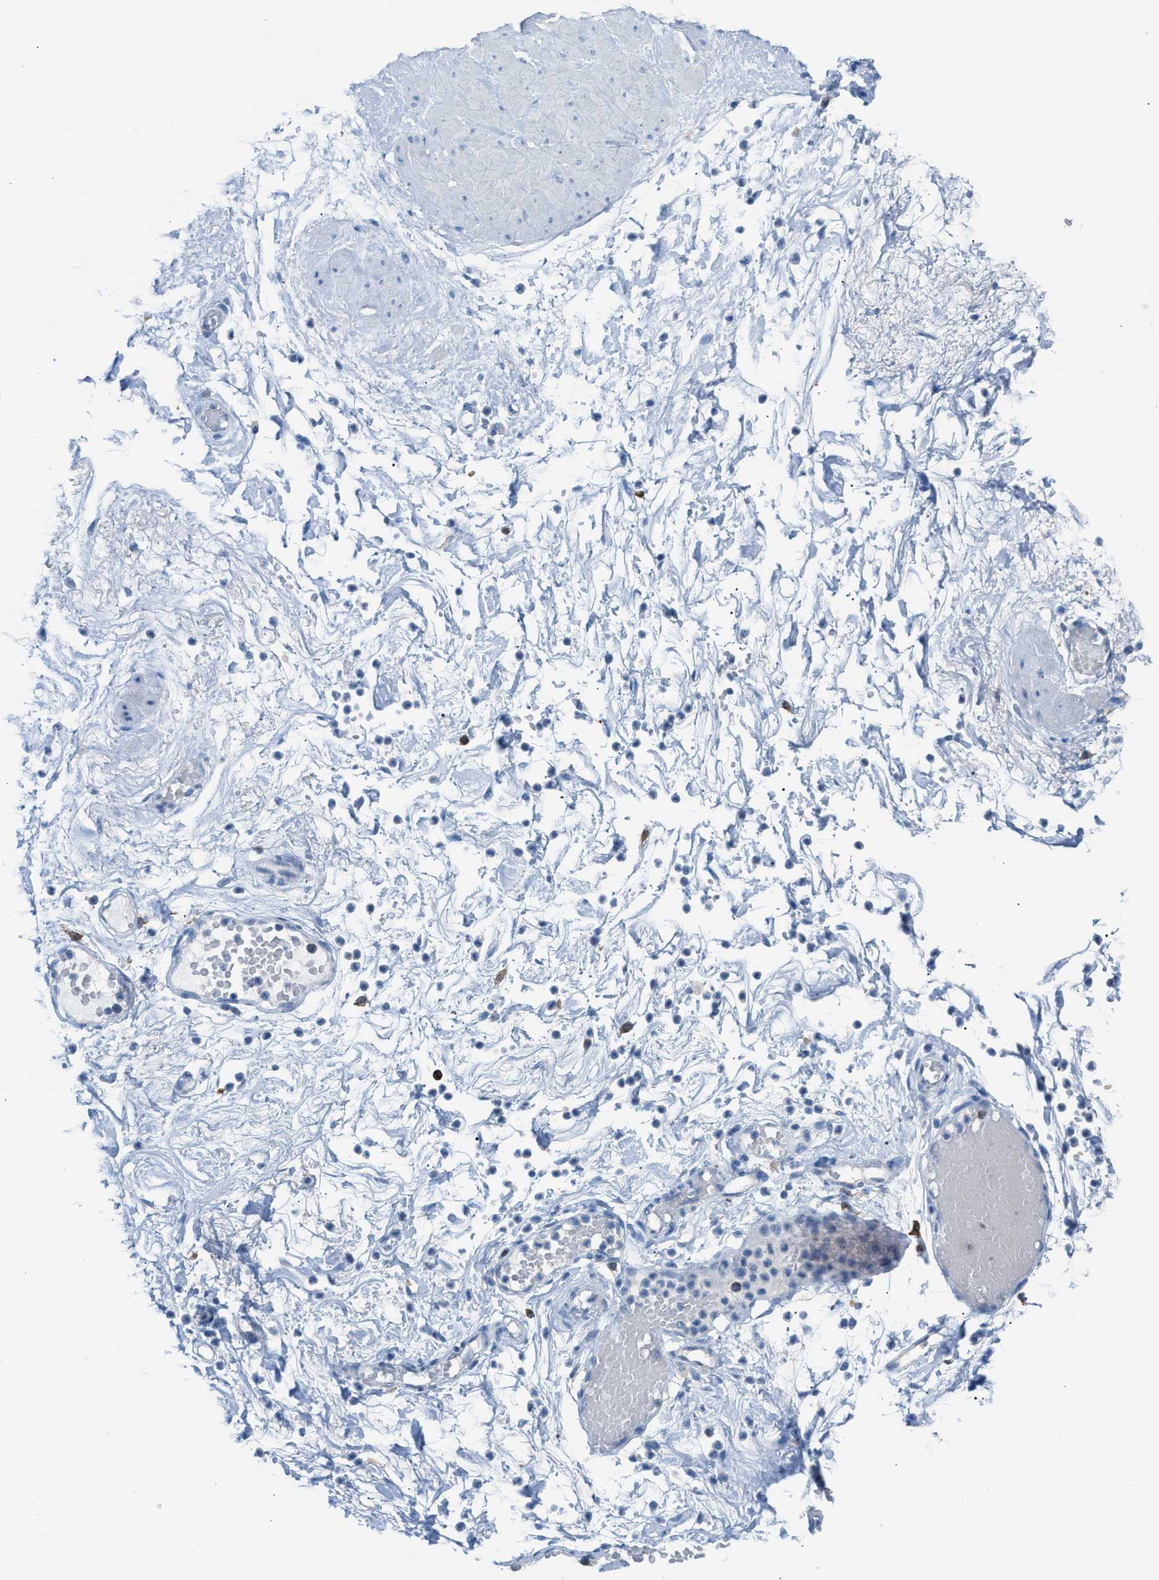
{"staining": {"intensity": "negative", "quantity": "none", "location": "none"}, "tissue": "adipose tissue", "cell_type": "Adipocytes", "image_type": "normal", "snomed": [{"axis": "morphology", "description": "Normal tissue, NOS"}, {"axis": "topography", "description": "Soft tissue"}, {"axis": "topography", "description": "Vascular tissue"}], "caption": "This image is of unremarkable adipose tissue stained with immunohistochemistry to label a protein in brown with the nuclei are counter-stained blue. There is no staining in adipocytes.", "gene": "CLEC10A", "patient": {"sex": "female", "age": 35}}